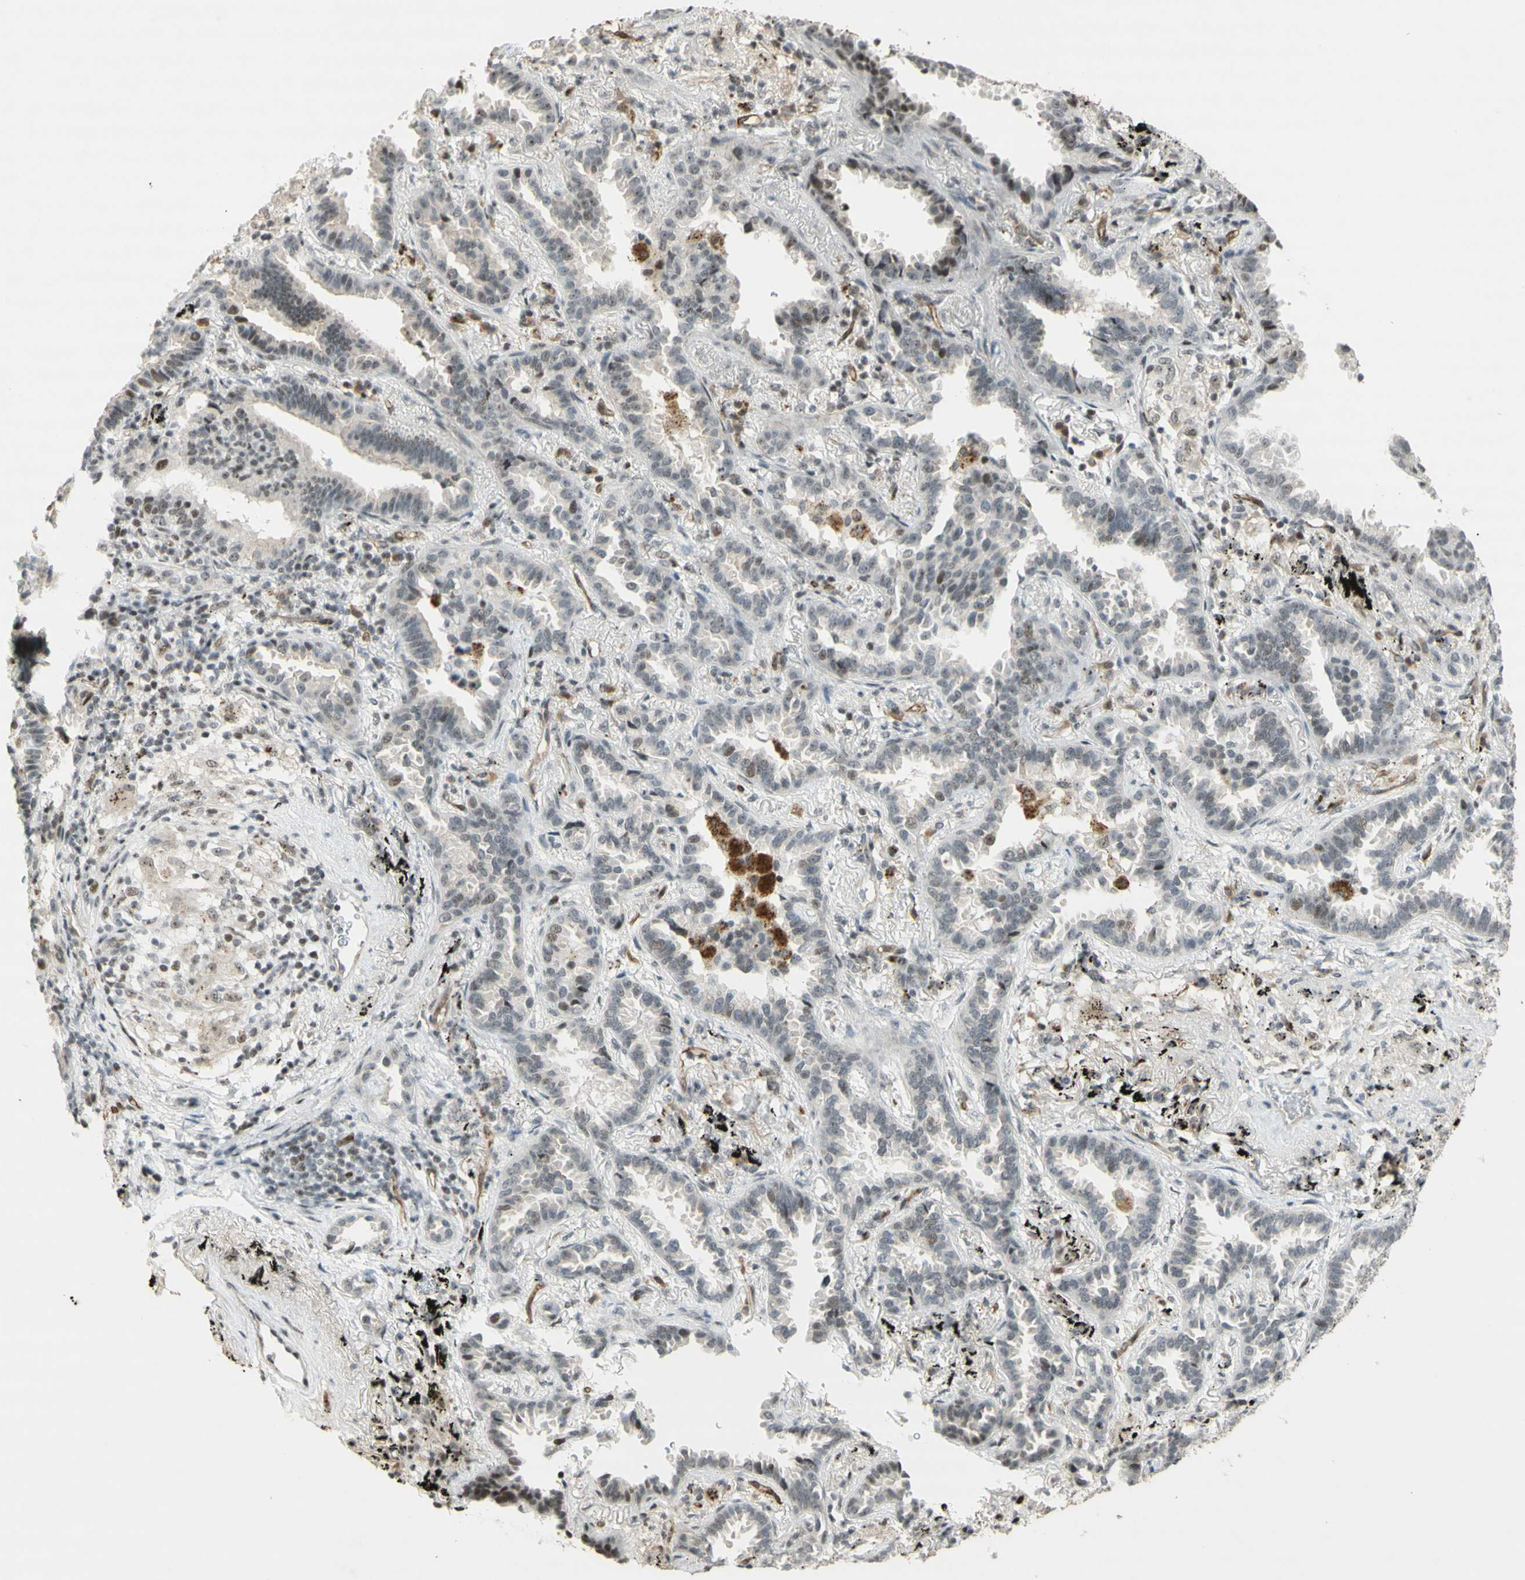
{"staining": {"intensity": "moderate", "quantity": "25%-75%", "location": "nuclear"}, "tissue": "lung cancer", "cell_type": "Tumor cells", "image_type": "cancer", "snomed": [{"axis": "morphology", "description": "Normal tissue, NOS"}, {"axis": "morphology", "description": "Adenocarcinoma, NOS"}, {"axis": "topography", "description": "Lung"}], "caption": "Lung cancer stained for a protein (brown) demonstrates moderate nuclear positive positivity in approximately 25%-75% of tumor cells.", "gene": "IRF1", "patient": {"sex": "male", "age": 59}}